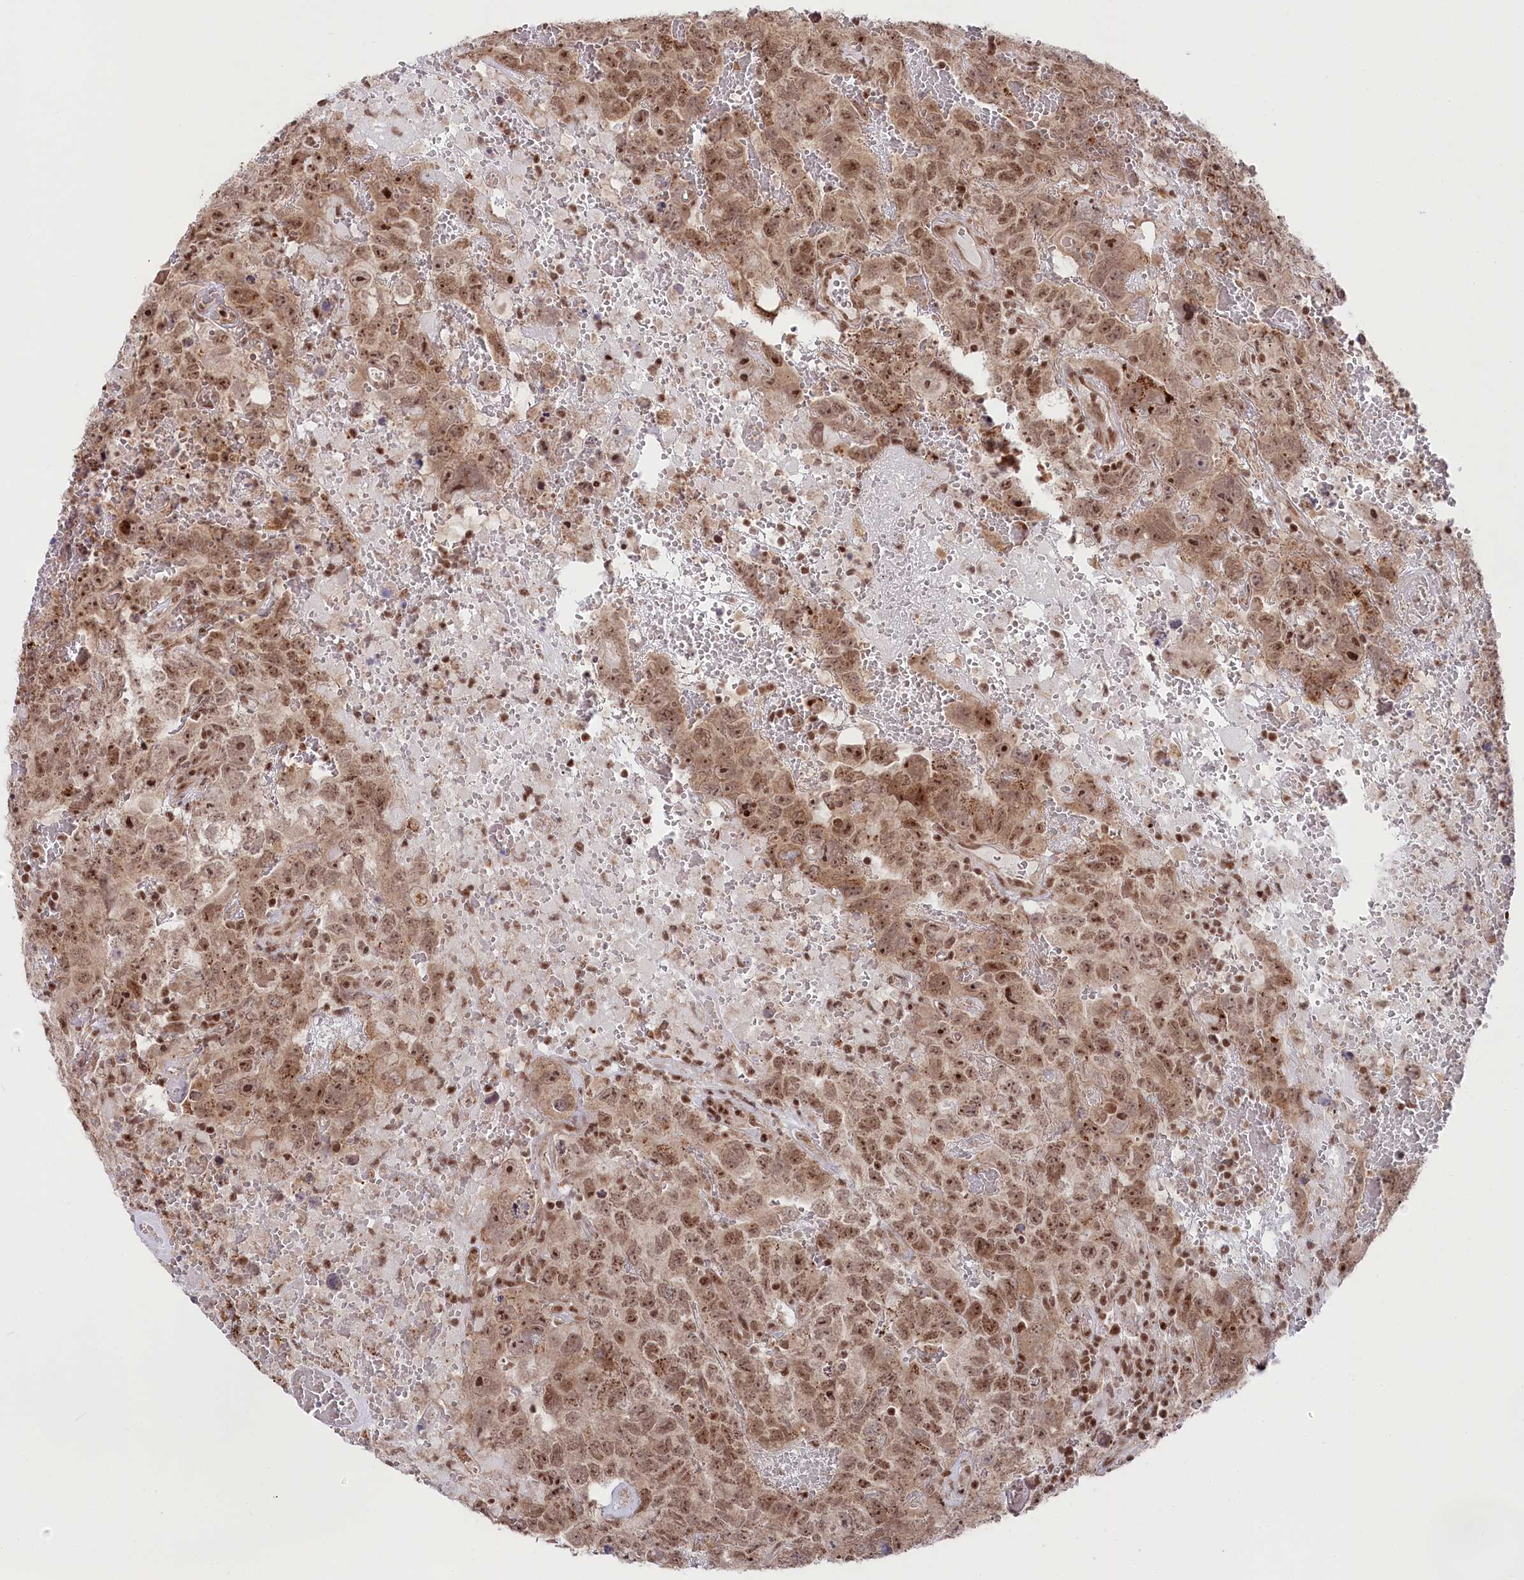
{"staining": {"intensity": "moderate", "quantity": ">75%", "location": "nuclear"}, "tissue": "testis cancer", "cell_type": "Tumor cells", "image_type": "cancer", "snomed": [{"axis": "morphology", "description": "Carcinoma, Embryonal, NOS"}, {"axis": "topography", "description": "Testis"}], "caption": "Moderate nuclear expression for a protein is present in approximately >75% of tumor cells of embryonal carcinoma (testis) using immunohistochemistry.", "gene": "CGGBP1", "patient": {"sex": "male", "age": 45}}